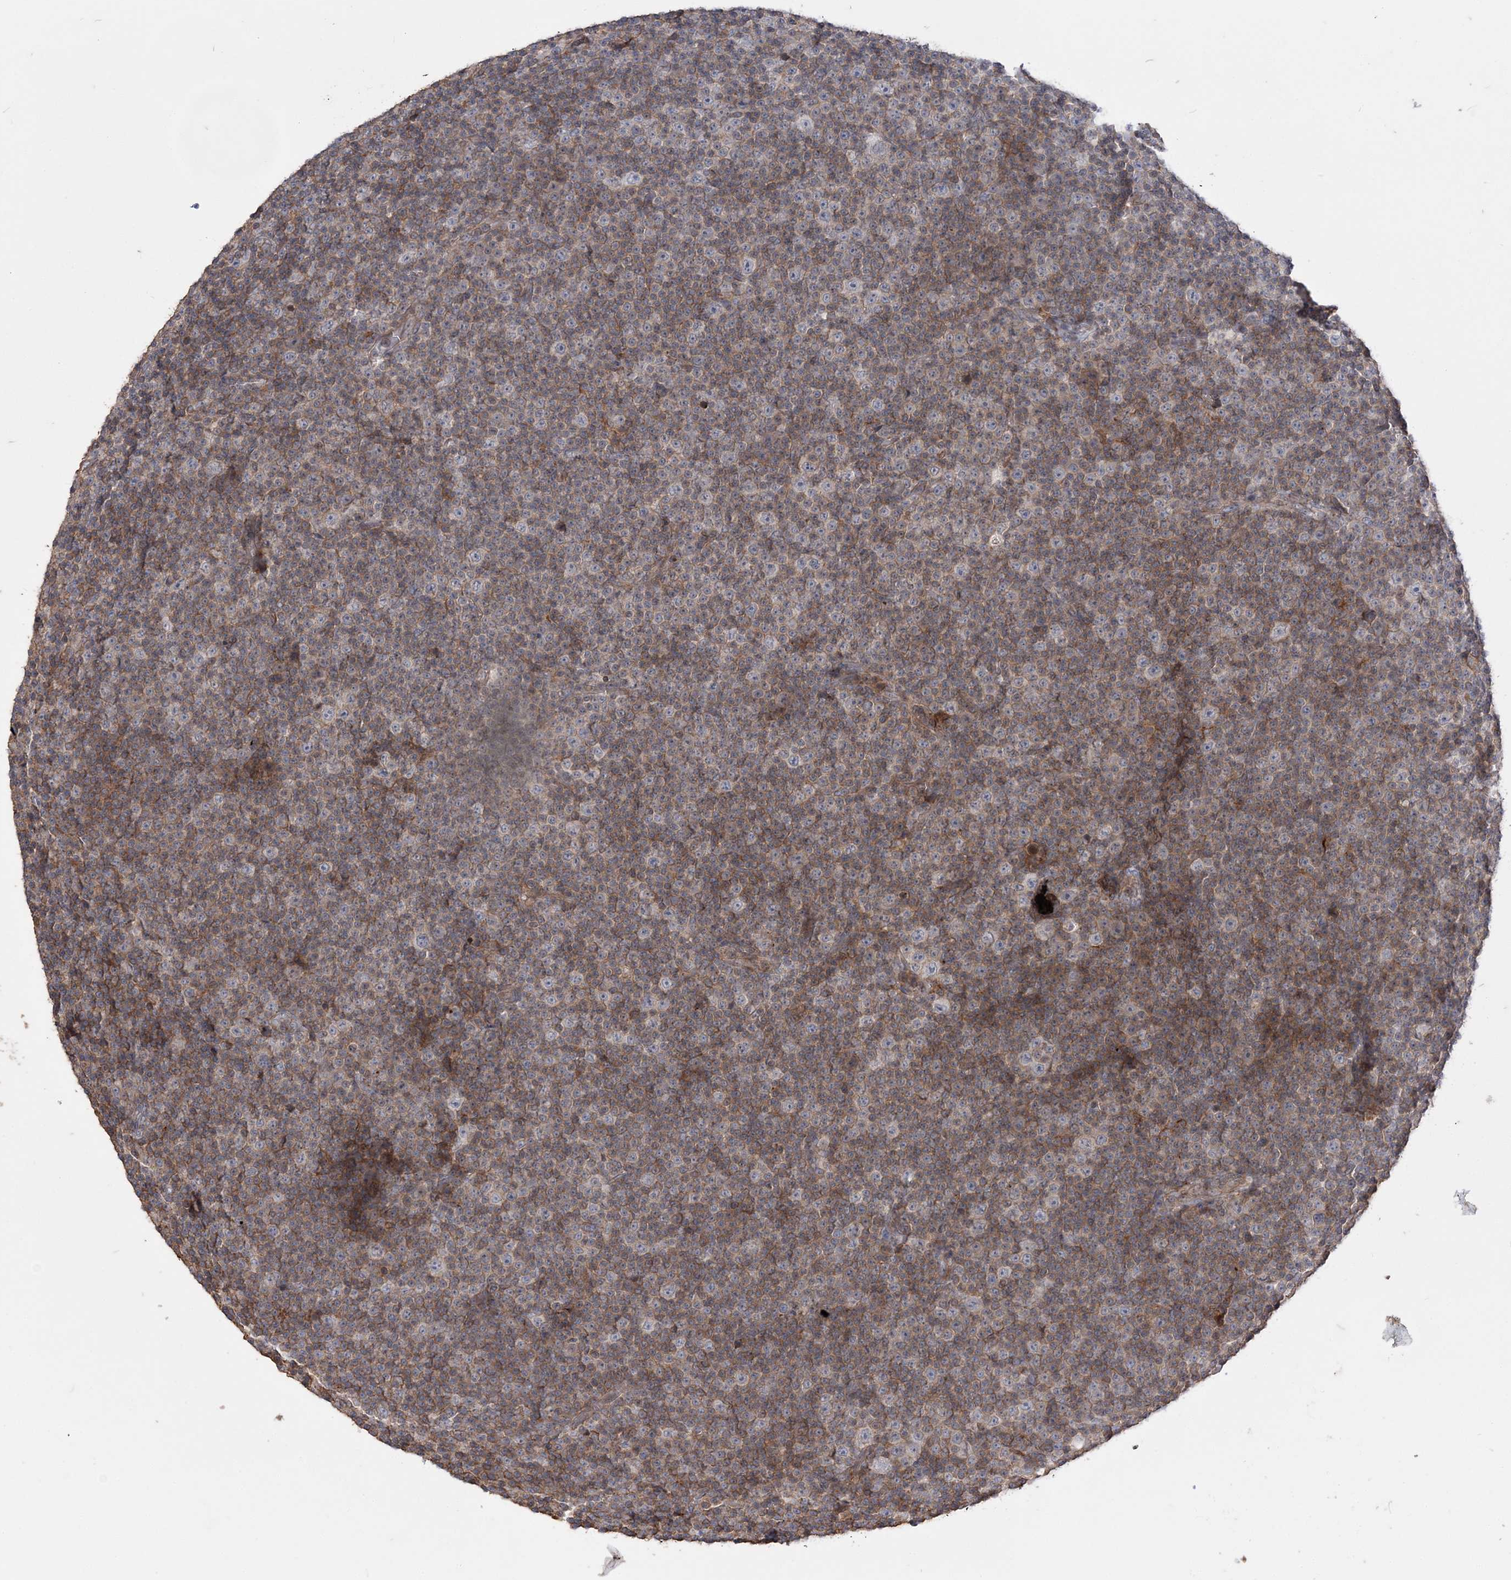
{"staining": {"intensity": "weak", "quantity": "25%-75%", "location": "cytoplasmic/membranous"}, "tissue": "lymphoma", "cell_type": "Tumor cells", "image_type": "cancer", "snomed": [{"axis": "morphology", "description": "Malignant lymphoma, non-Hodgkin's type, Low grade"}, {"axis": "topography", "description": "Lymph node"}], "caption": "Approximately 25%-75% of tumor cells in human lymphoma exhibit weak cytoplasmic/membranous protein expression as visualized by brown immunohistochemical staining.", "gene": "SLFN14", "patient": {"sex": "female", "age": 67}}